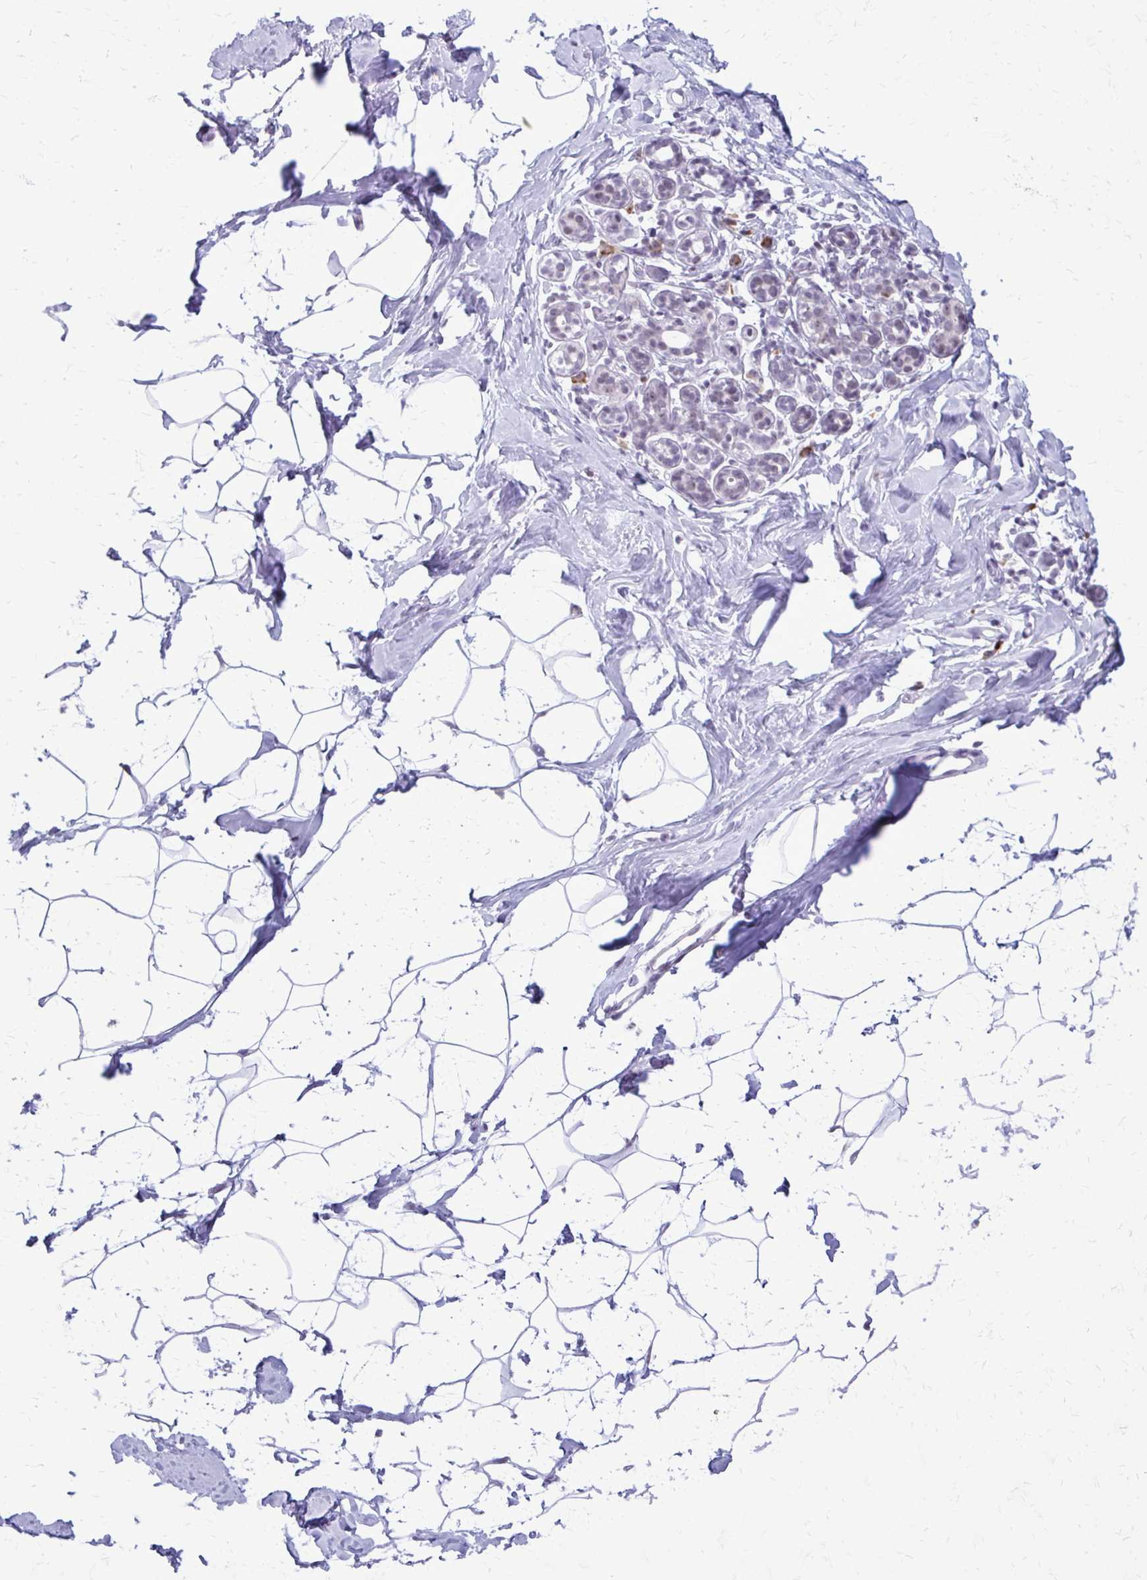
{"staining": {"intensity": "negative", "quantity": "none", "location": "none"}, "tissue": "breast", "cell_type": "Adipocytes", "image_type": "normal", "snomed": [{"axis": "morphology", "description": "Normal tissue, NOS"}, {"axis": "topography", "description": "Breast"}], "caption": "Unremarkable breast was stained to show a protein in brown. There is no significant staining in adipocytes. (DAB (3,3'-diaminobenzidine) immunohistochemistry (IHC) visualized using brightfield microscopy, high magnification).", "gene": "PROSER1", "patient": {"sex": "female", "age": 32}}